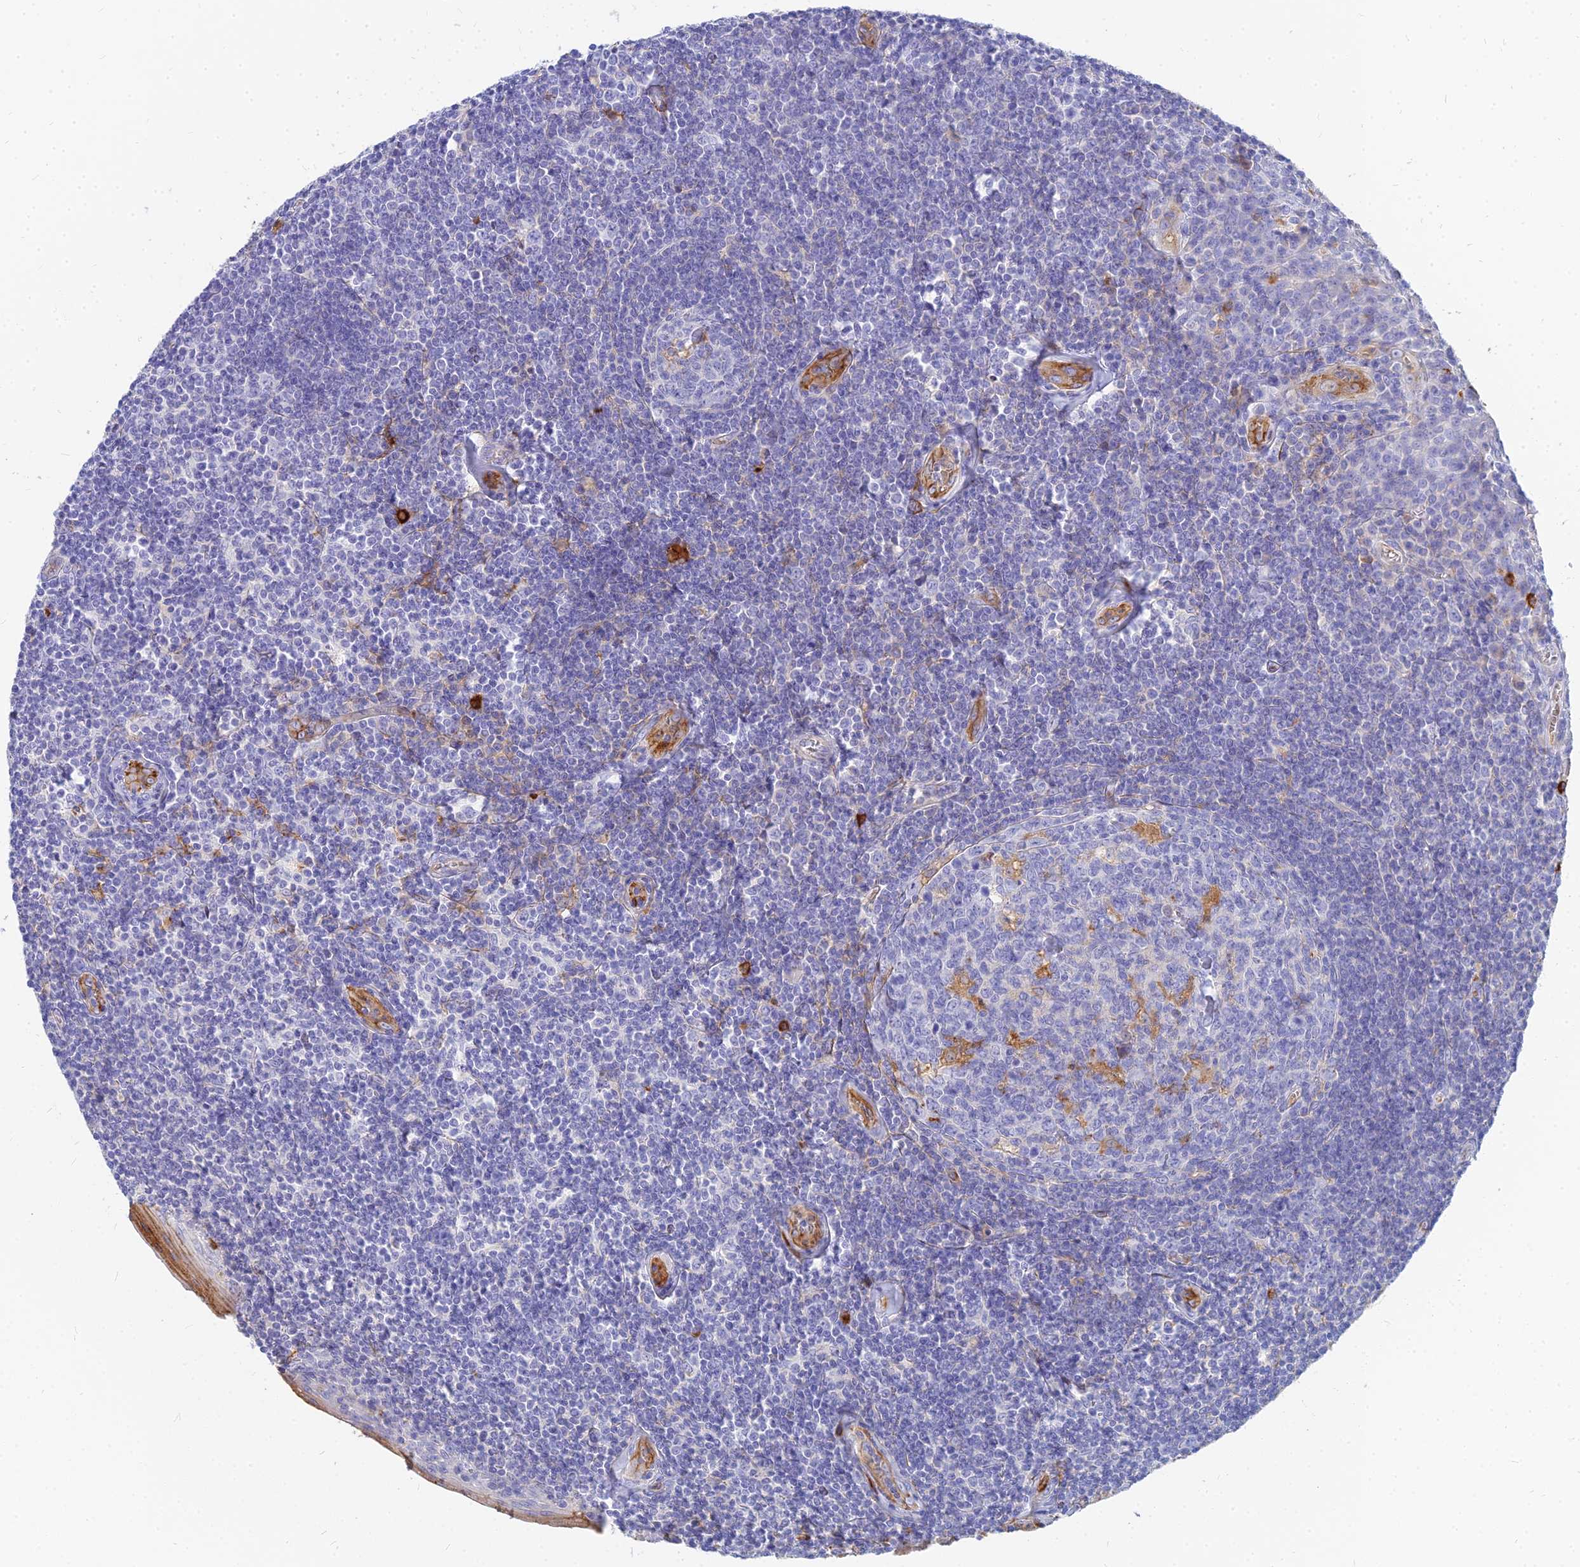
{"staining": {"intensity": "negative", "quantity": "none", "location": "none"}, "tissue": "tonsil", "cell_type": "Germinal center cells", "image_type": "normal", "snomed": [{"axis": "morphology", "description": "Normal tissue, NOS"}, {"axis": "topography", "description": "Tonsil"}], "caption": "The immunohistochemistry (IHC) histopathology image has no significant positivity in germinal center cells of tonsil. Nuclei are stained in blue.", "gene": "VAT1", "patient": {"sex": "male", "age": 27}}